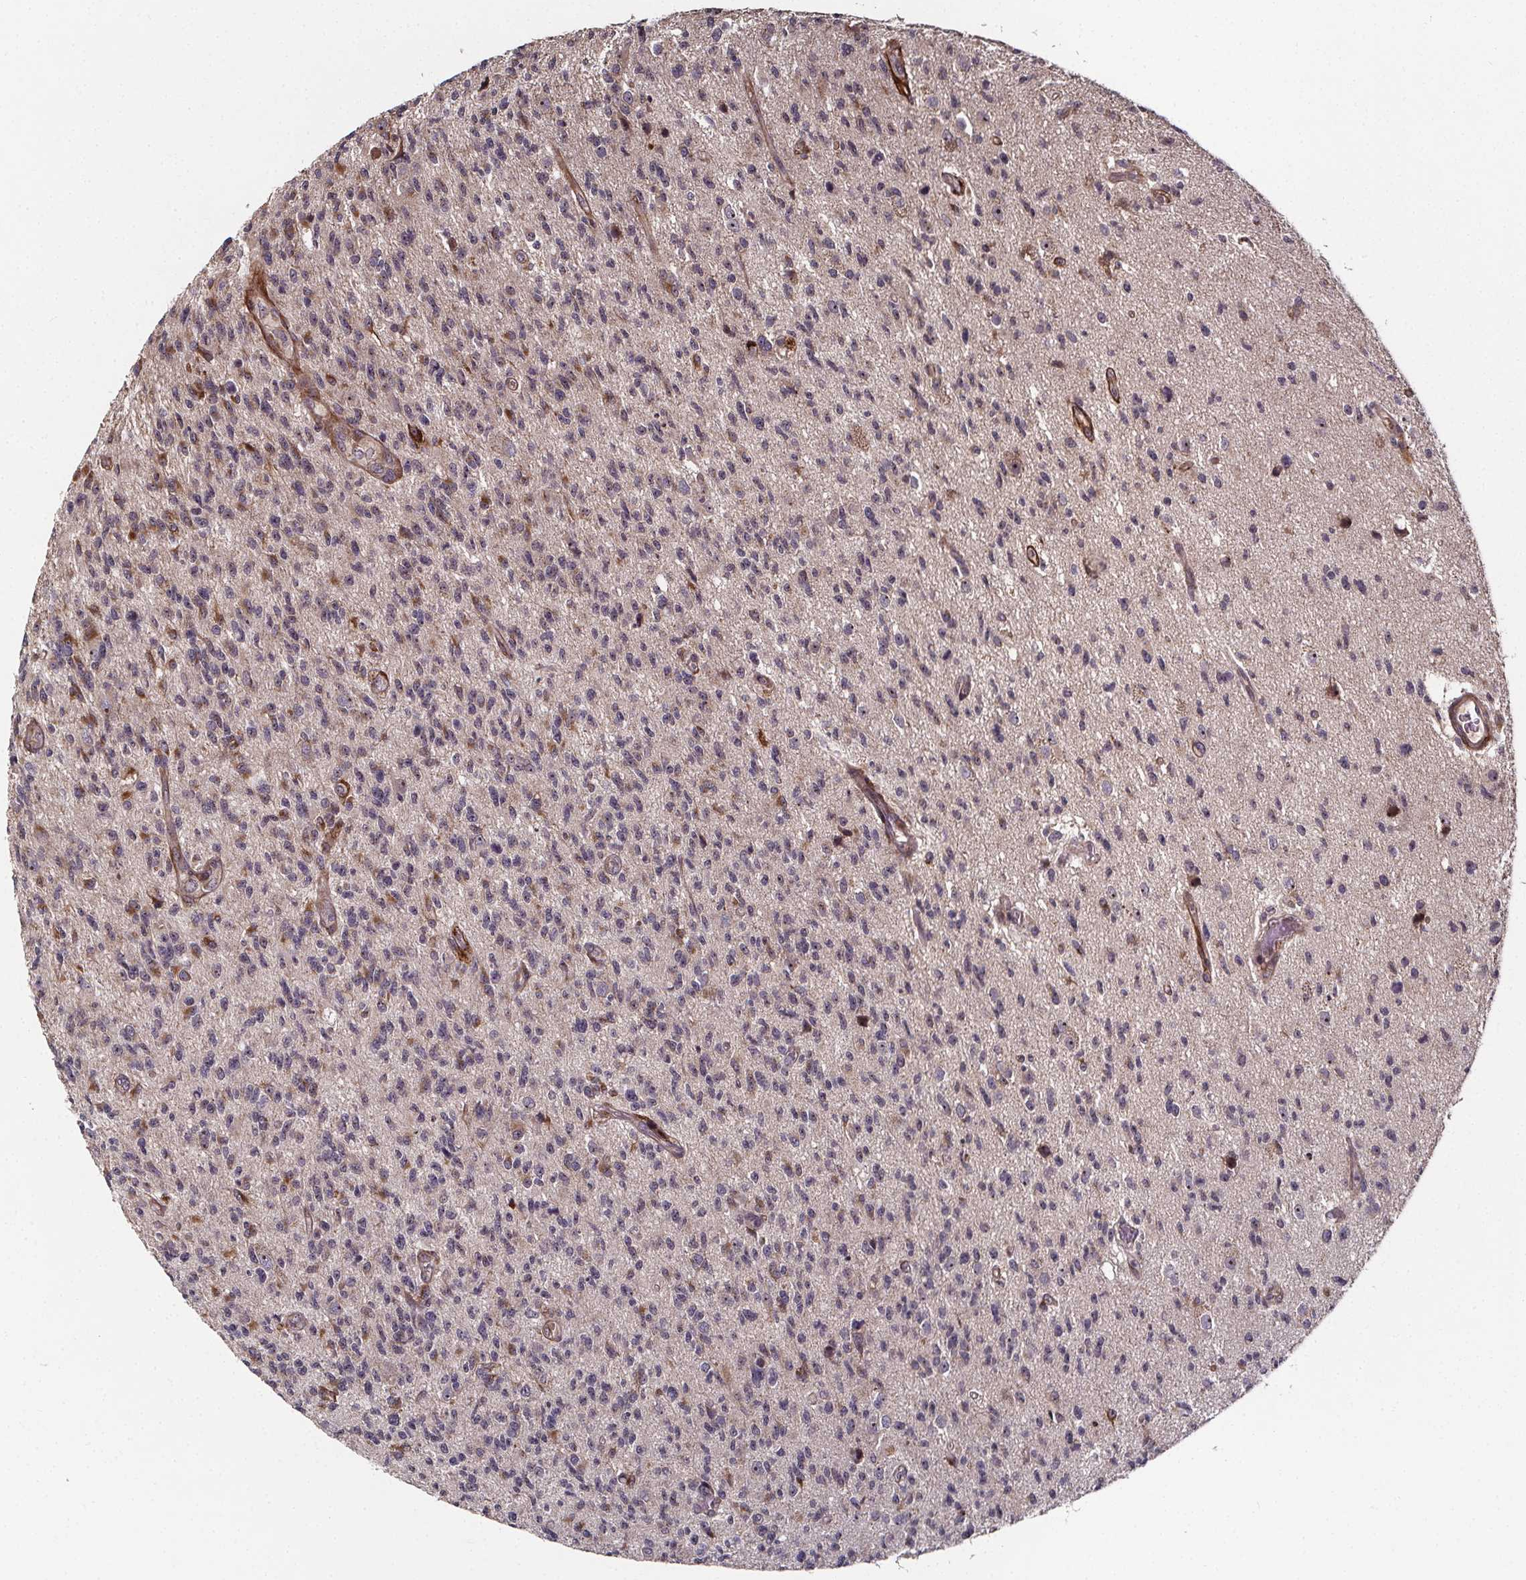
{"staining": {"intensity": "negative", "quantity": "none", "location": "none"}, "tissue": "glioma", "cell_type": "Tumor cells", "image_type": "cancer", "snomed": [{"axis": "morphology", "description": "Glioma, malignant, High grade"}, {"axis": "topography", "description": "Brain"}], "caption": "Malignant glioma (high-grade) stained for a protein using IHC displays no positivity tumor cells.", "gene": "AEBP1", "patient": {"sex": "male", "age": 56}}